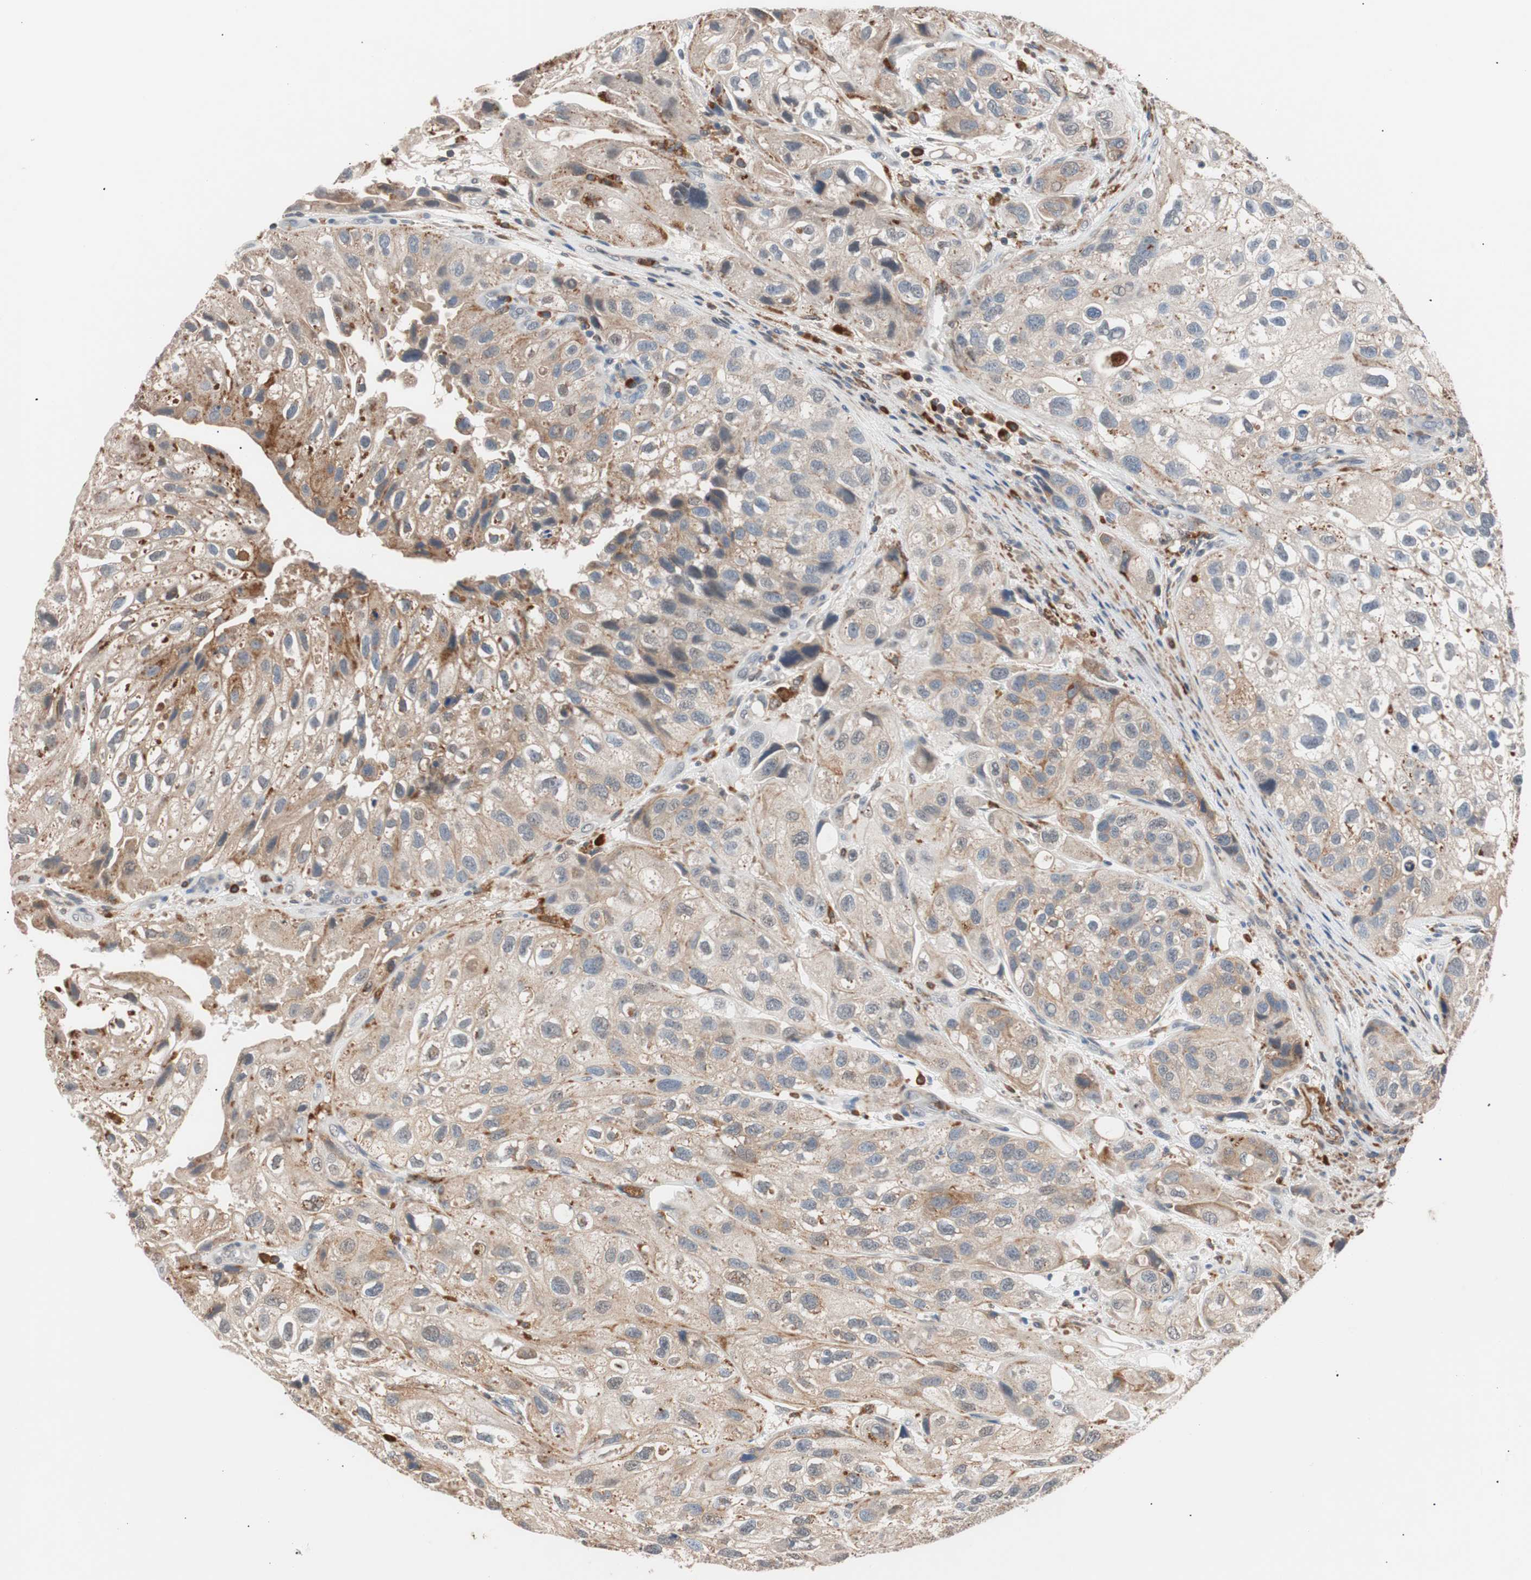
{"staining": {"intensity": "weak", "quantity": "25%-75%", "location": "cytoplasmic/membranous"}, "tissue": "urothelial cancer", "cell_type": "Tumor cells", "image_type": "cancer", "snomed": [{"axis": "morphology", "description": "Urothelial carcinoma, High grade"}, {"axis": "topography", "description": "Urinary bladder"}], "caption": "Brown immunohistochemical staining in human urothelial cancer shows weak cytoplasmic/membranous staining in about 25%-75% of tumor cells.", "gene": "LITAF", "patient": {"sex": "female", "age": 64}}